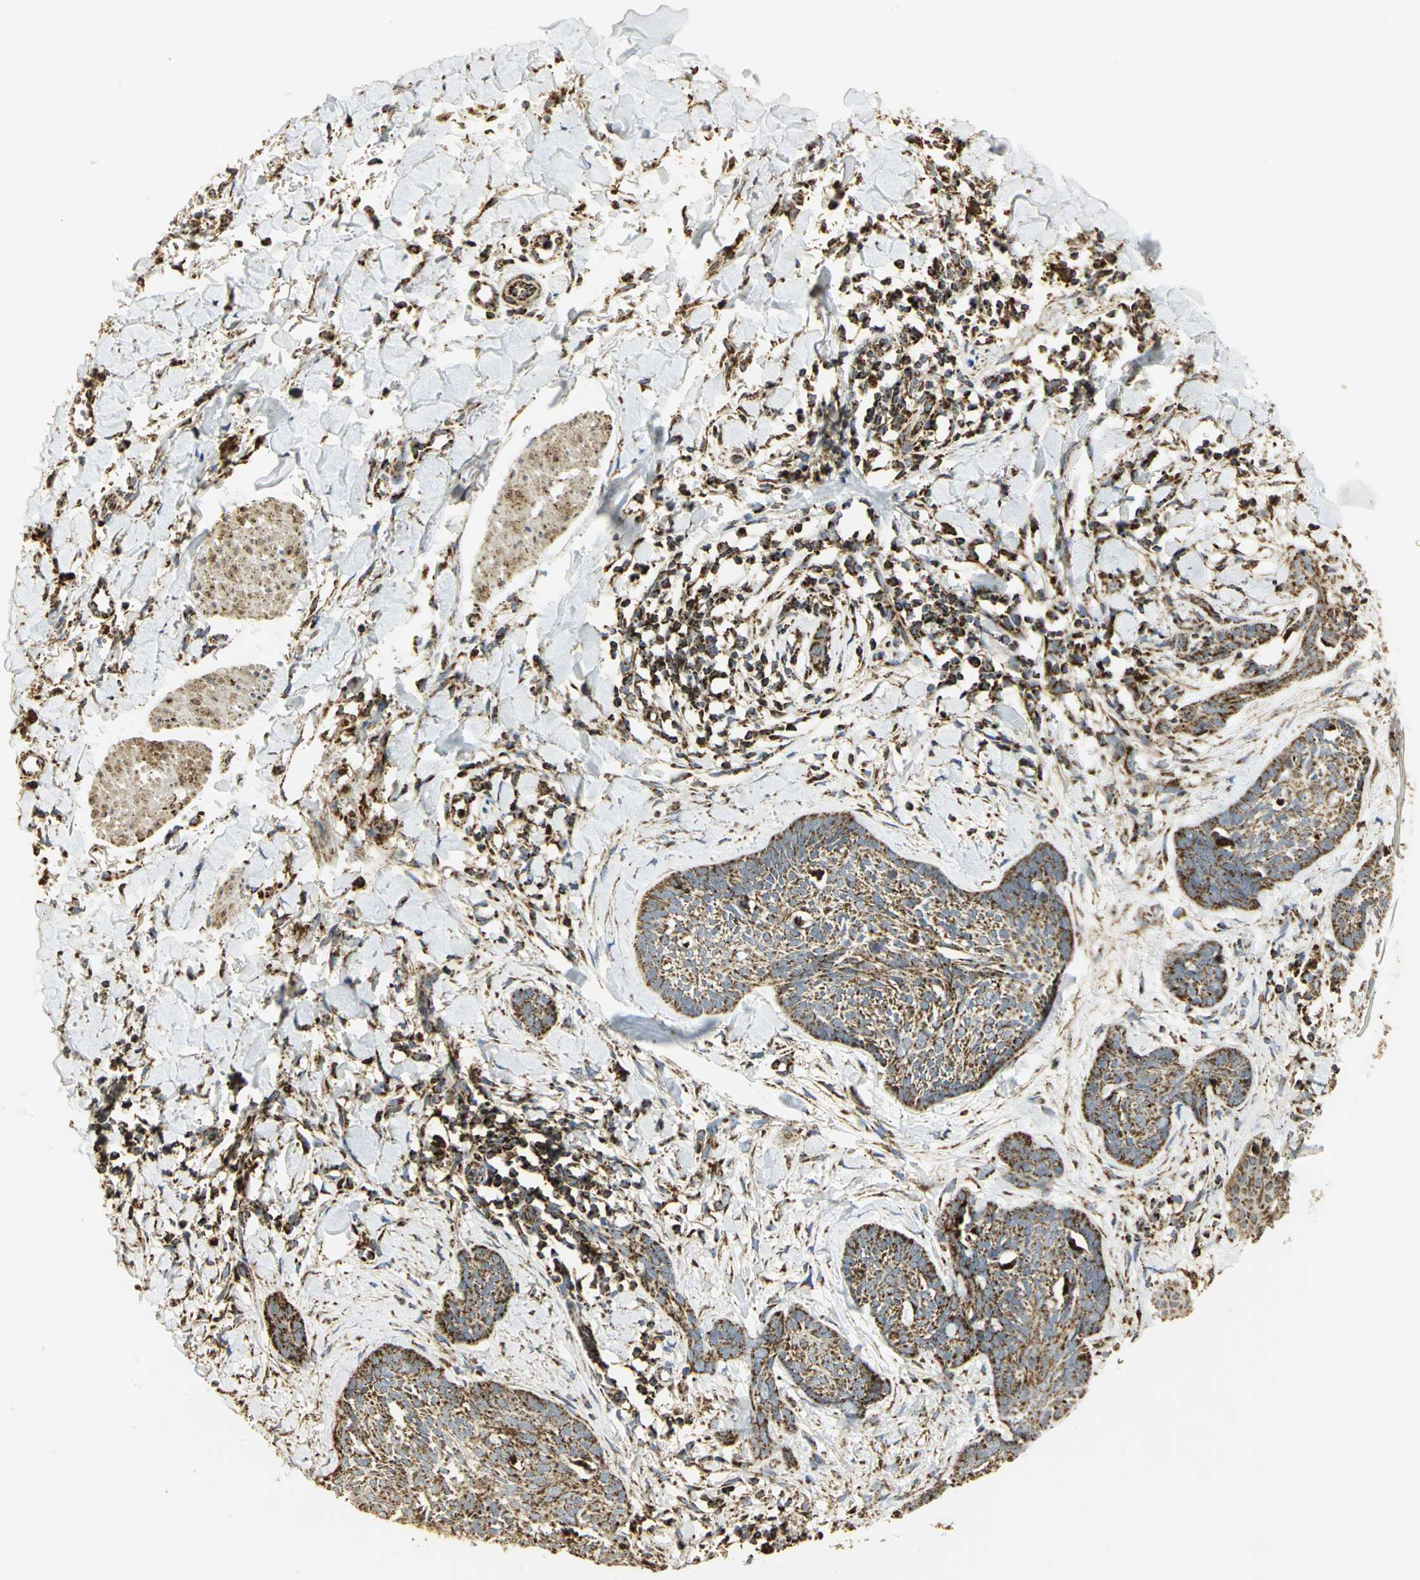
{"staining": {"intensity": "strong", "quantity": ">75%", "location": "cytoplasmic/membranous"}, "tissue": "skin cancer", "cell_type": "Tumor cells", "image_type": "cancer", "snomed": [{"axis": "morphology", "description": "Normal tissue, NOS"}, {"axis": "morphology", "description": "Basal cell carcinoma"}, {"axis": "topography", "description": "Skin"}], "caption": "Immunohistochemical staining of skin cancer demonstrates high levels of strong cytoplasmic/membranous protein staining in approximately >75% of tumor cells.", "gene": "VDAC1", "patient": {"sex": "male", "age": 71}}